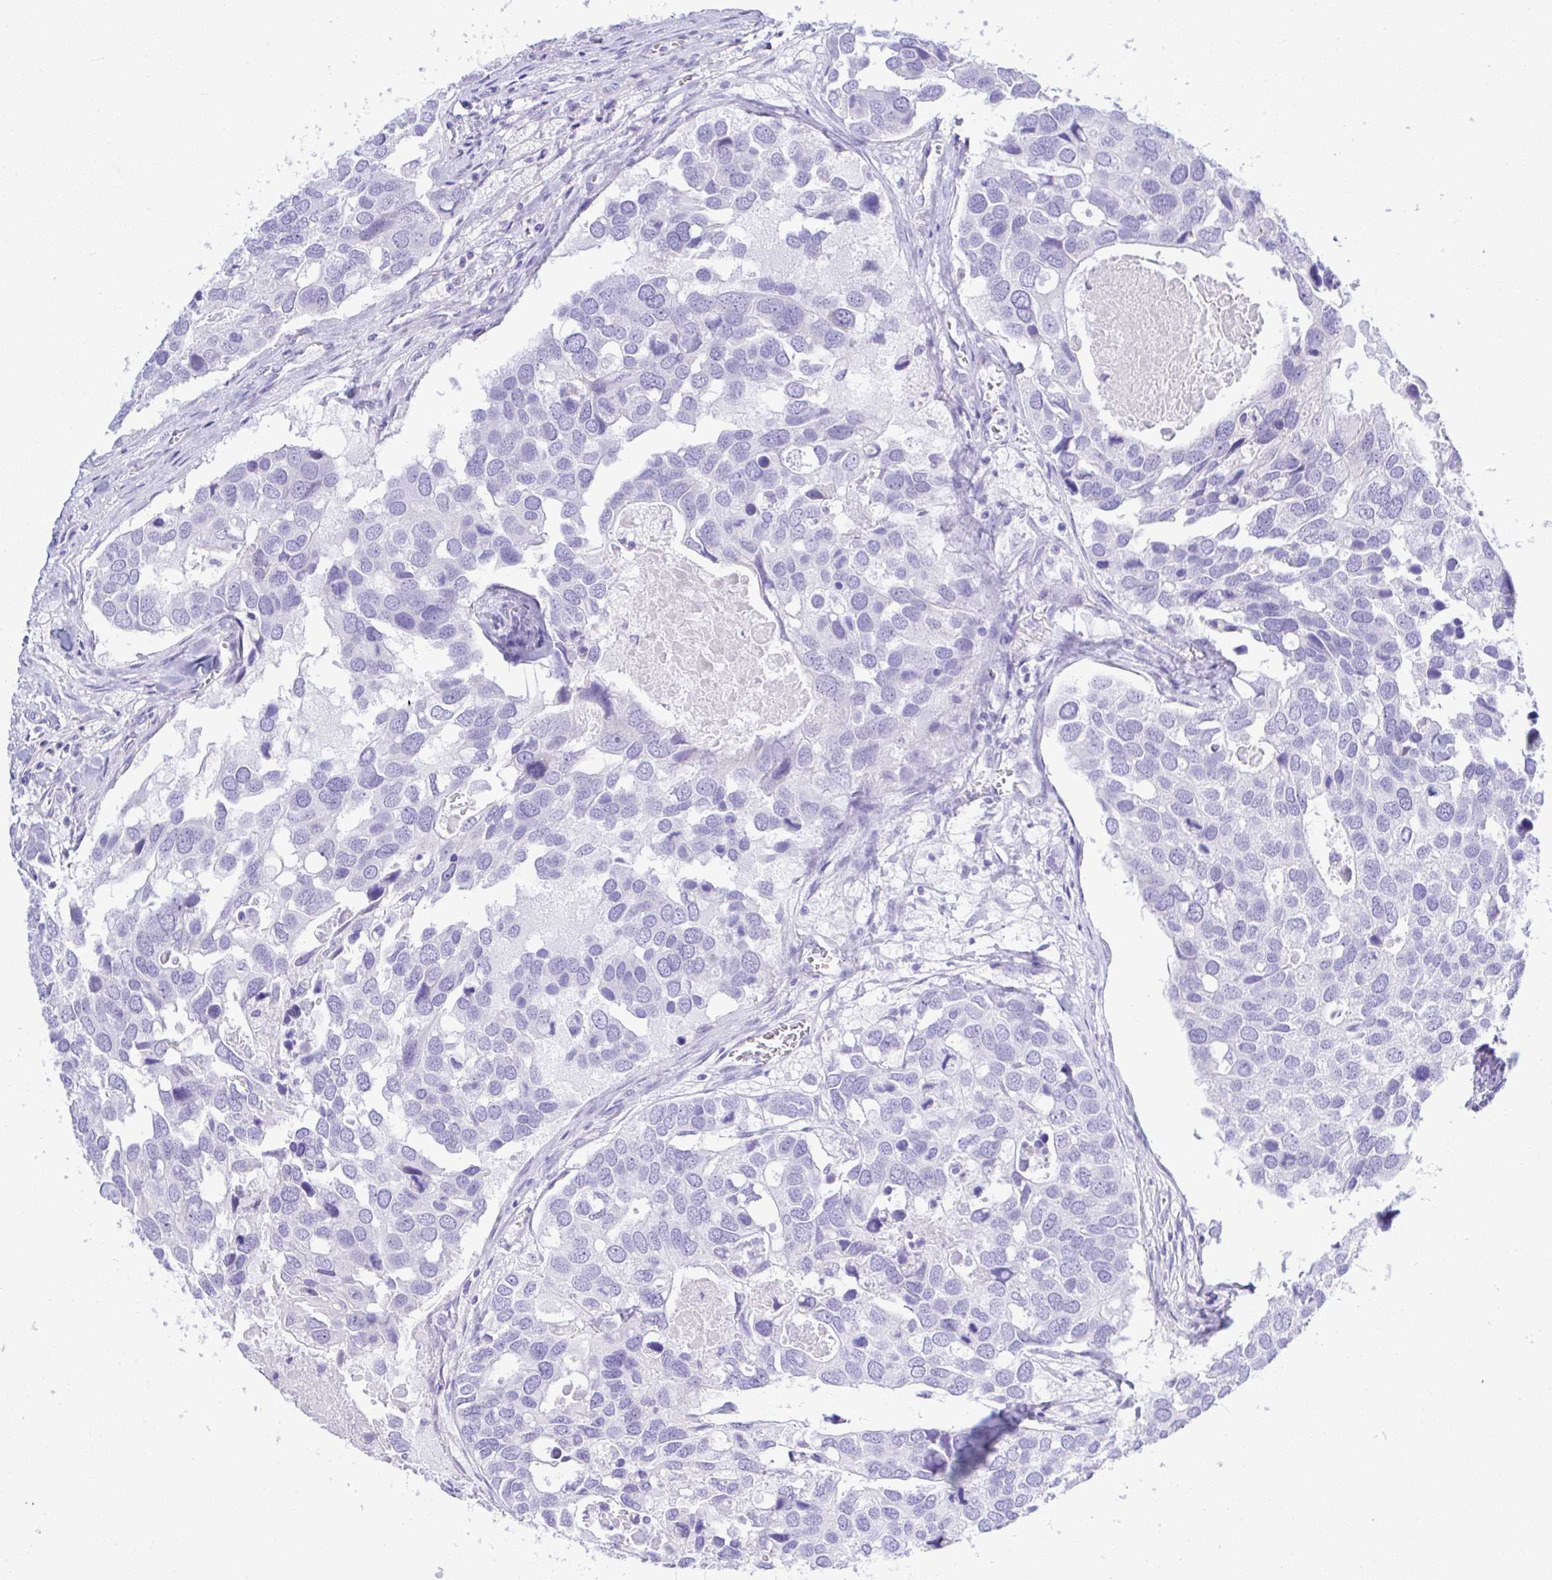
{"staining": {"intensity": "negative", "quantity": "none", "location": "none"}, "tissue": "breast cancer", "cell_type": "Tumor cells", "image_type": "cancer", "snomed": [{"axis": "morphology", "description": "Duct carcinoma"}, {"axis": "topography", "description": "Breast"}], "caption": "There is no significant expression in tumor cells of breast intraductal carcinoma. The staining is performed using DAB (3,3'-diaminobenzidine) brown chromogen with nuclei counter-stained in using hematoxylin.", "gene": "SEL1L2", "patient": {"sex": "female", "age": 83}}